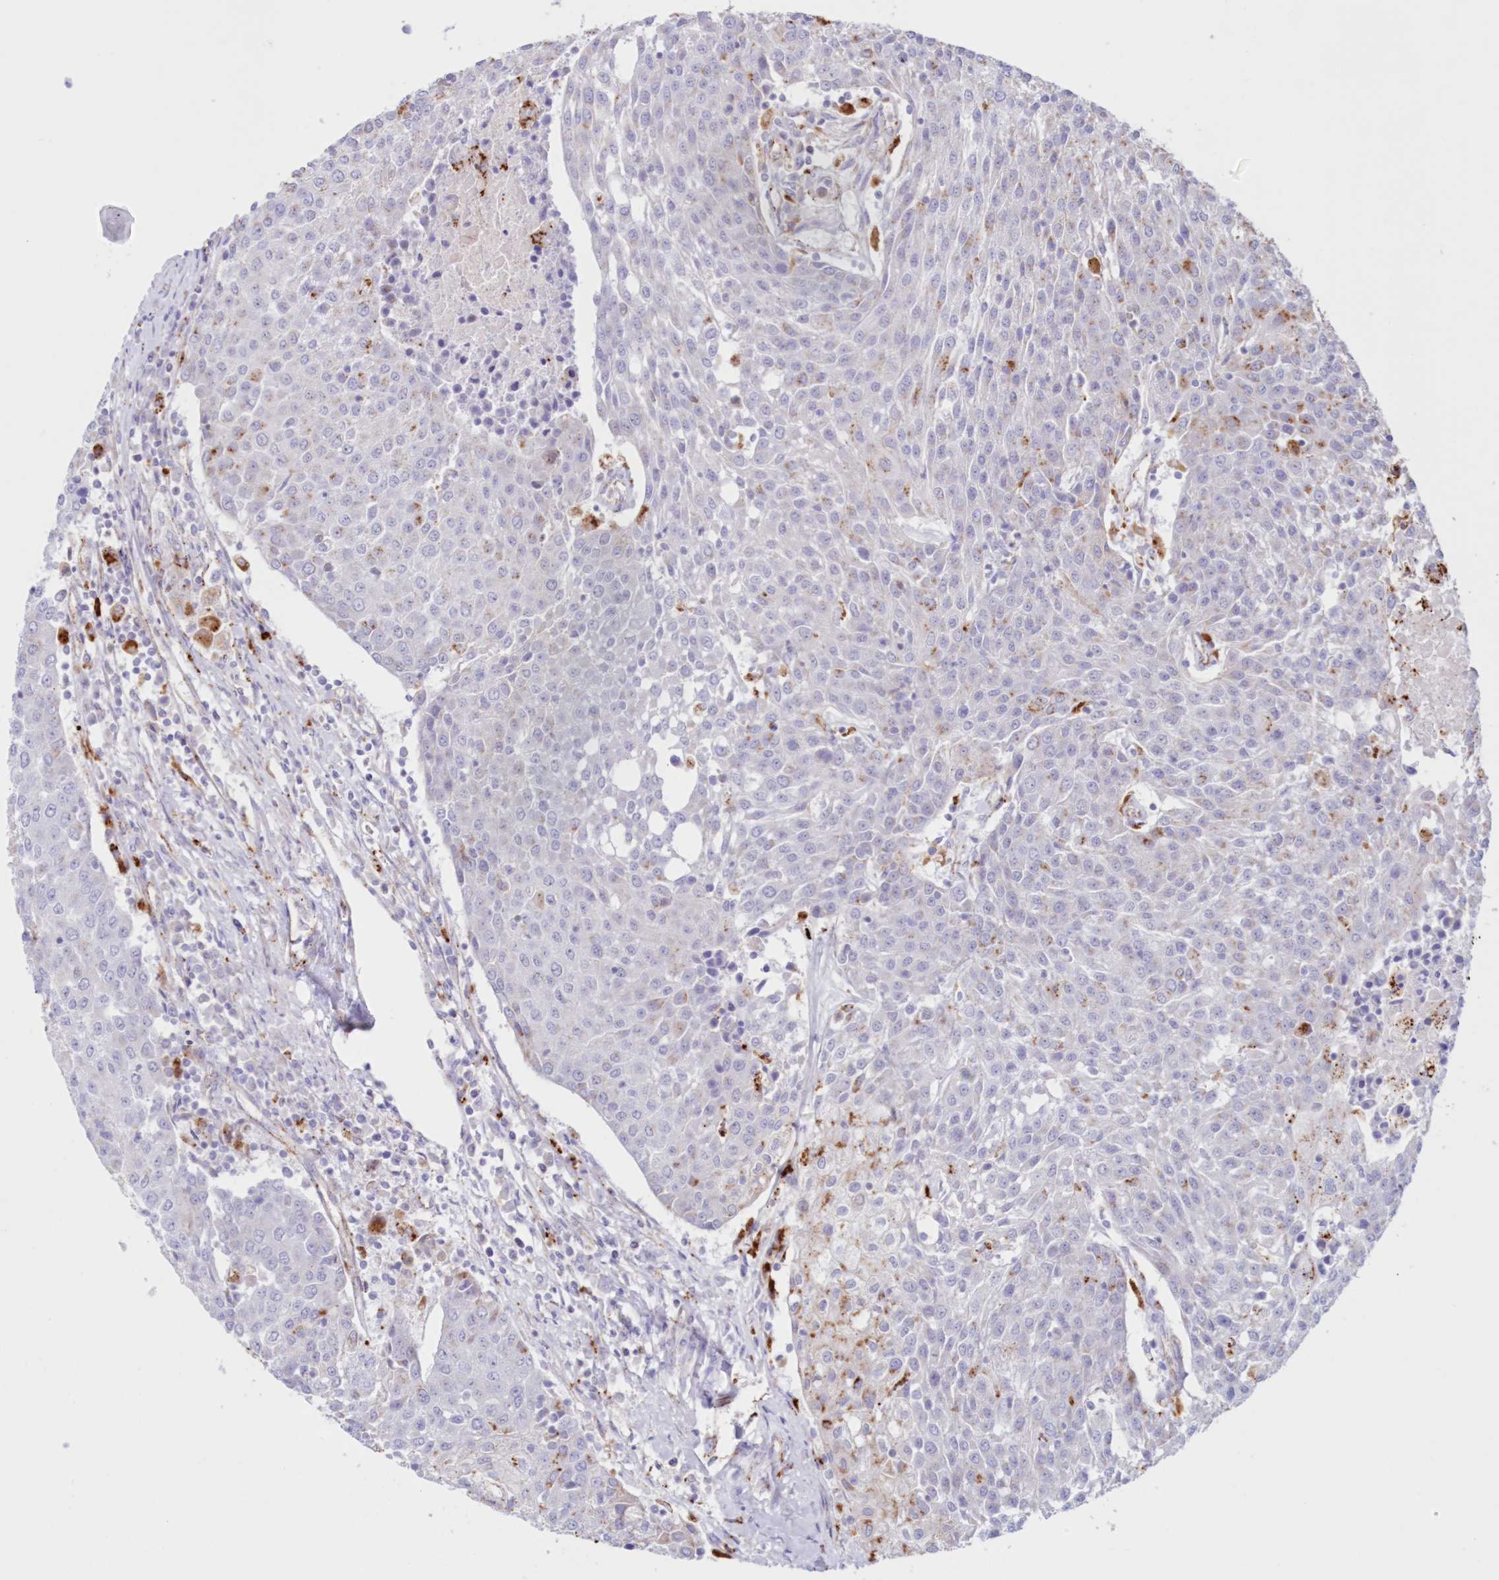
{"staining": {"intensity": "weak", "quantity": "<25%", "location": "cytoplasmic/membranous"}, "tissue": "urothelial cancer", "cell_type": "Tumor cells", "image_type": "cancer", "snomed": [{"axis": "morphology", "description": "Urothelial carcinoma, High grade"}, {"axis": "topography", "description": "Urinary bladder"}], "caption": "Histopathology image shows no significant protein positivity in tumor cells of urothelial carcinoma (high-grade).", "gene": "TPP1", "patient": {"sex": "female", "age": 85}}